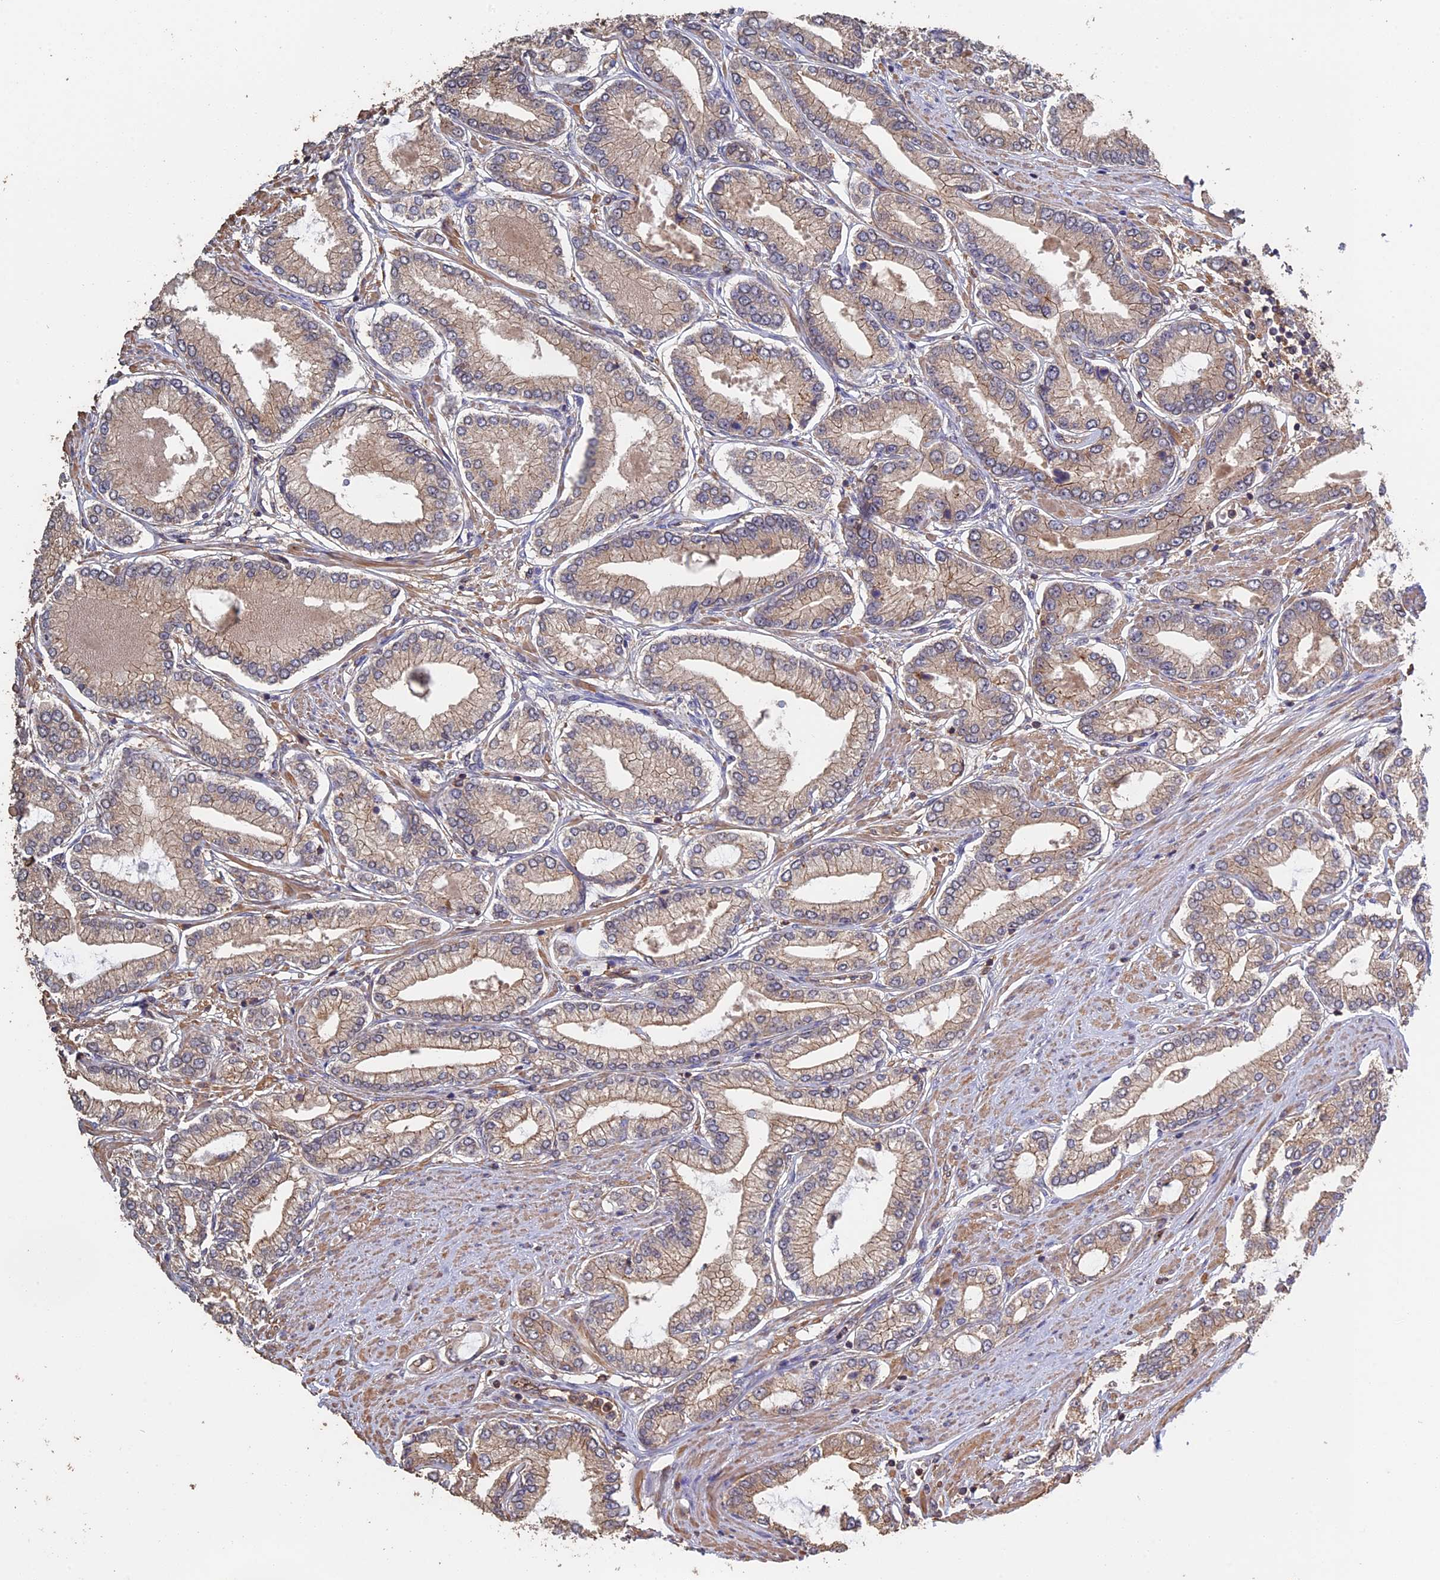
{"staining": {"intensity": "weak", "quantity": "25%-75%", "location": "cytoplasmic/membranous"}, "tissue": "prostate cancer", "cell_type": "Tumor cells", "image_type": "cancer", "snomed": [{"axis": "morphology", "description": "Adenocarcinoma, Low grade"}, {"axis": "topography", "description": "Prostate"}], "caption": "IHC staining of prostate low-grade adenocarcinoma, which exhibits low levels of weak cytoplasmic/membranous positivity in about 25%-75% of tumor cells indicating weak cytoplasmic/membranous protein staining. The staining was performed using DAB (3,3'-diaminobenzidine) (brown) for protein detection and nuclei were counterstained in hematoxylin (blue).", "gene": "PIGQ", "patient": {"sex": "male", "age": 63}}